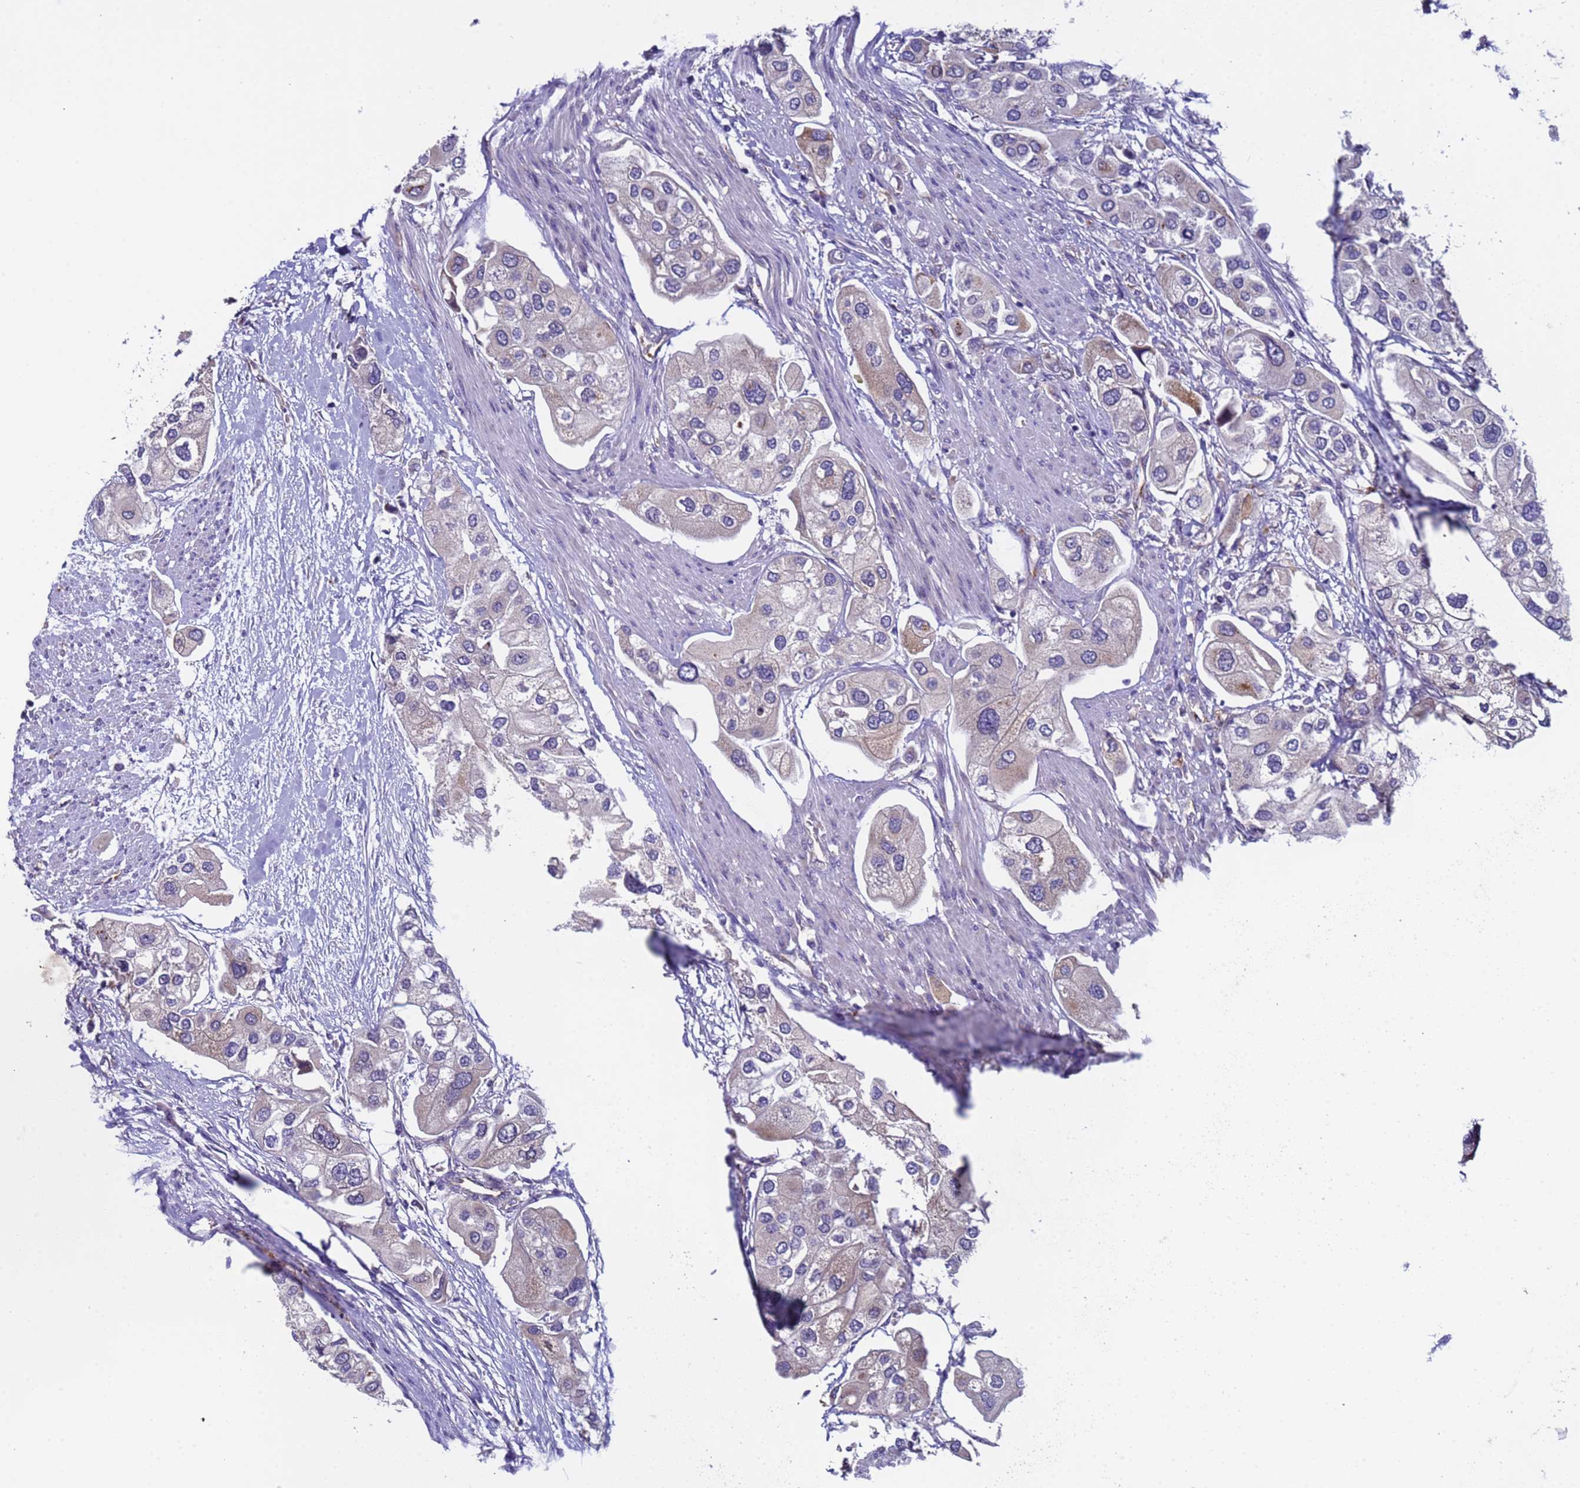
{"staining": {"intensity": "weak", "quantity": "<25%", "location": "cytoplasmic/membranous"}, "tissue": "urothelial cancer", "cell_type": "Tumor cells", "image_type": "cancer", "snomed": [{"axis": "morphology", "description": "Urothelial carcinoma, High grade"}, {"axis": "topography", "description": "Urinary bladder"}], "caption": "Immunohistochemical staining of high-grade urothelial carcinoma displays no significant staining in tumor cells.", "gene": "ZNF248", "patient": {"sex": "male", "age": 64}}